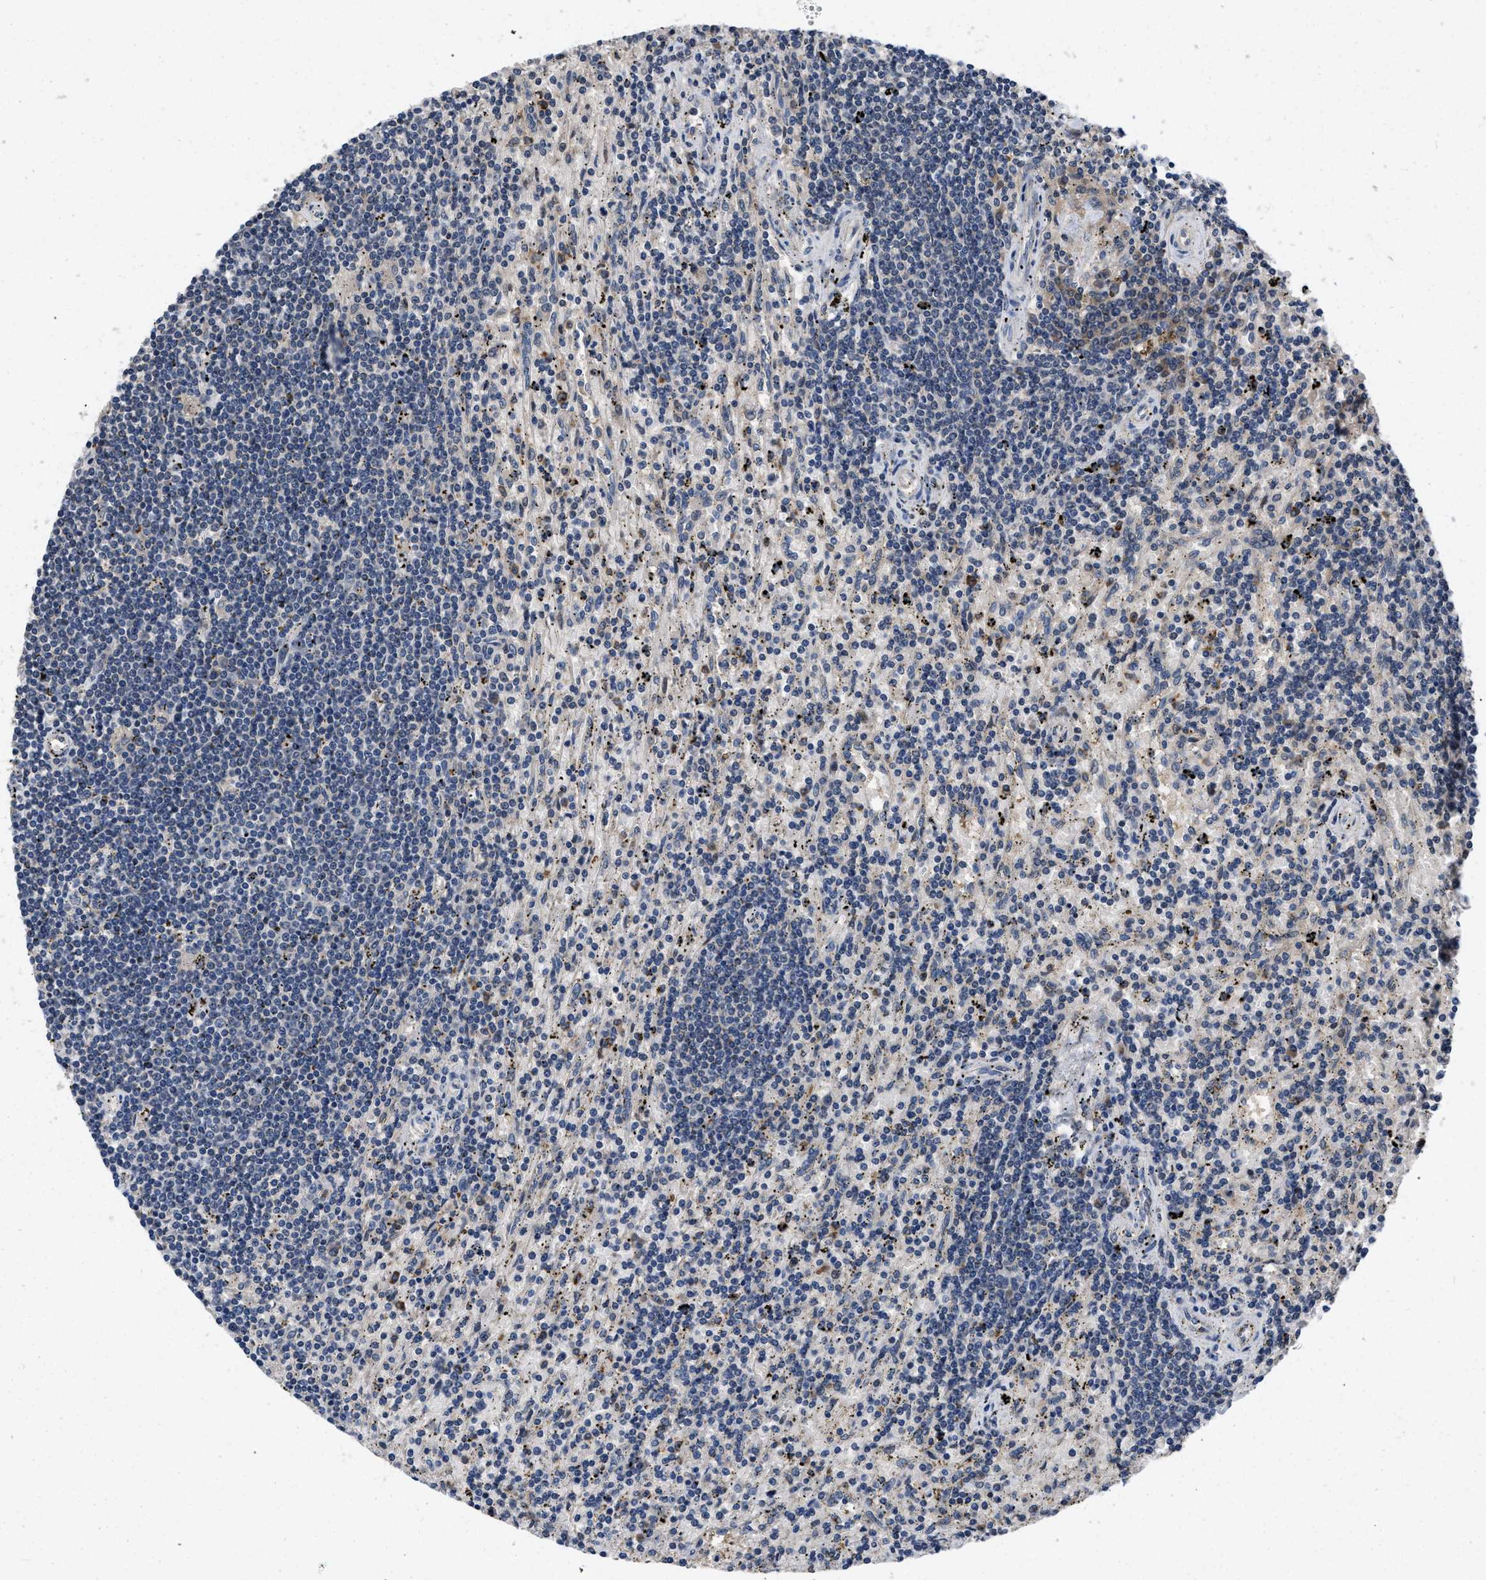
{"staining": {"intensity": "negative", "quantity": "none", "location": "none"}, "tissue": "lymphoma", "cell_type": "Tumor cells", "image_type": "cancer", "snomed": [{"axis": "morphology", "description": "Malignant lymphoma, non-Hodgkin's type, Low grade"}, {"axis": "topography", "description": "Spleen"}], "caption": "Immunohistochemistry (IHC) of human low-grade malignant lymphoma, non-Hodgkin's type demonstrates no staining in tumor cells. (Immunohistochemistry (IHC), brightfield microscopy, high magnification).", "gene": "VPS4A", "patient": {"sex": "male", "age": 76}}